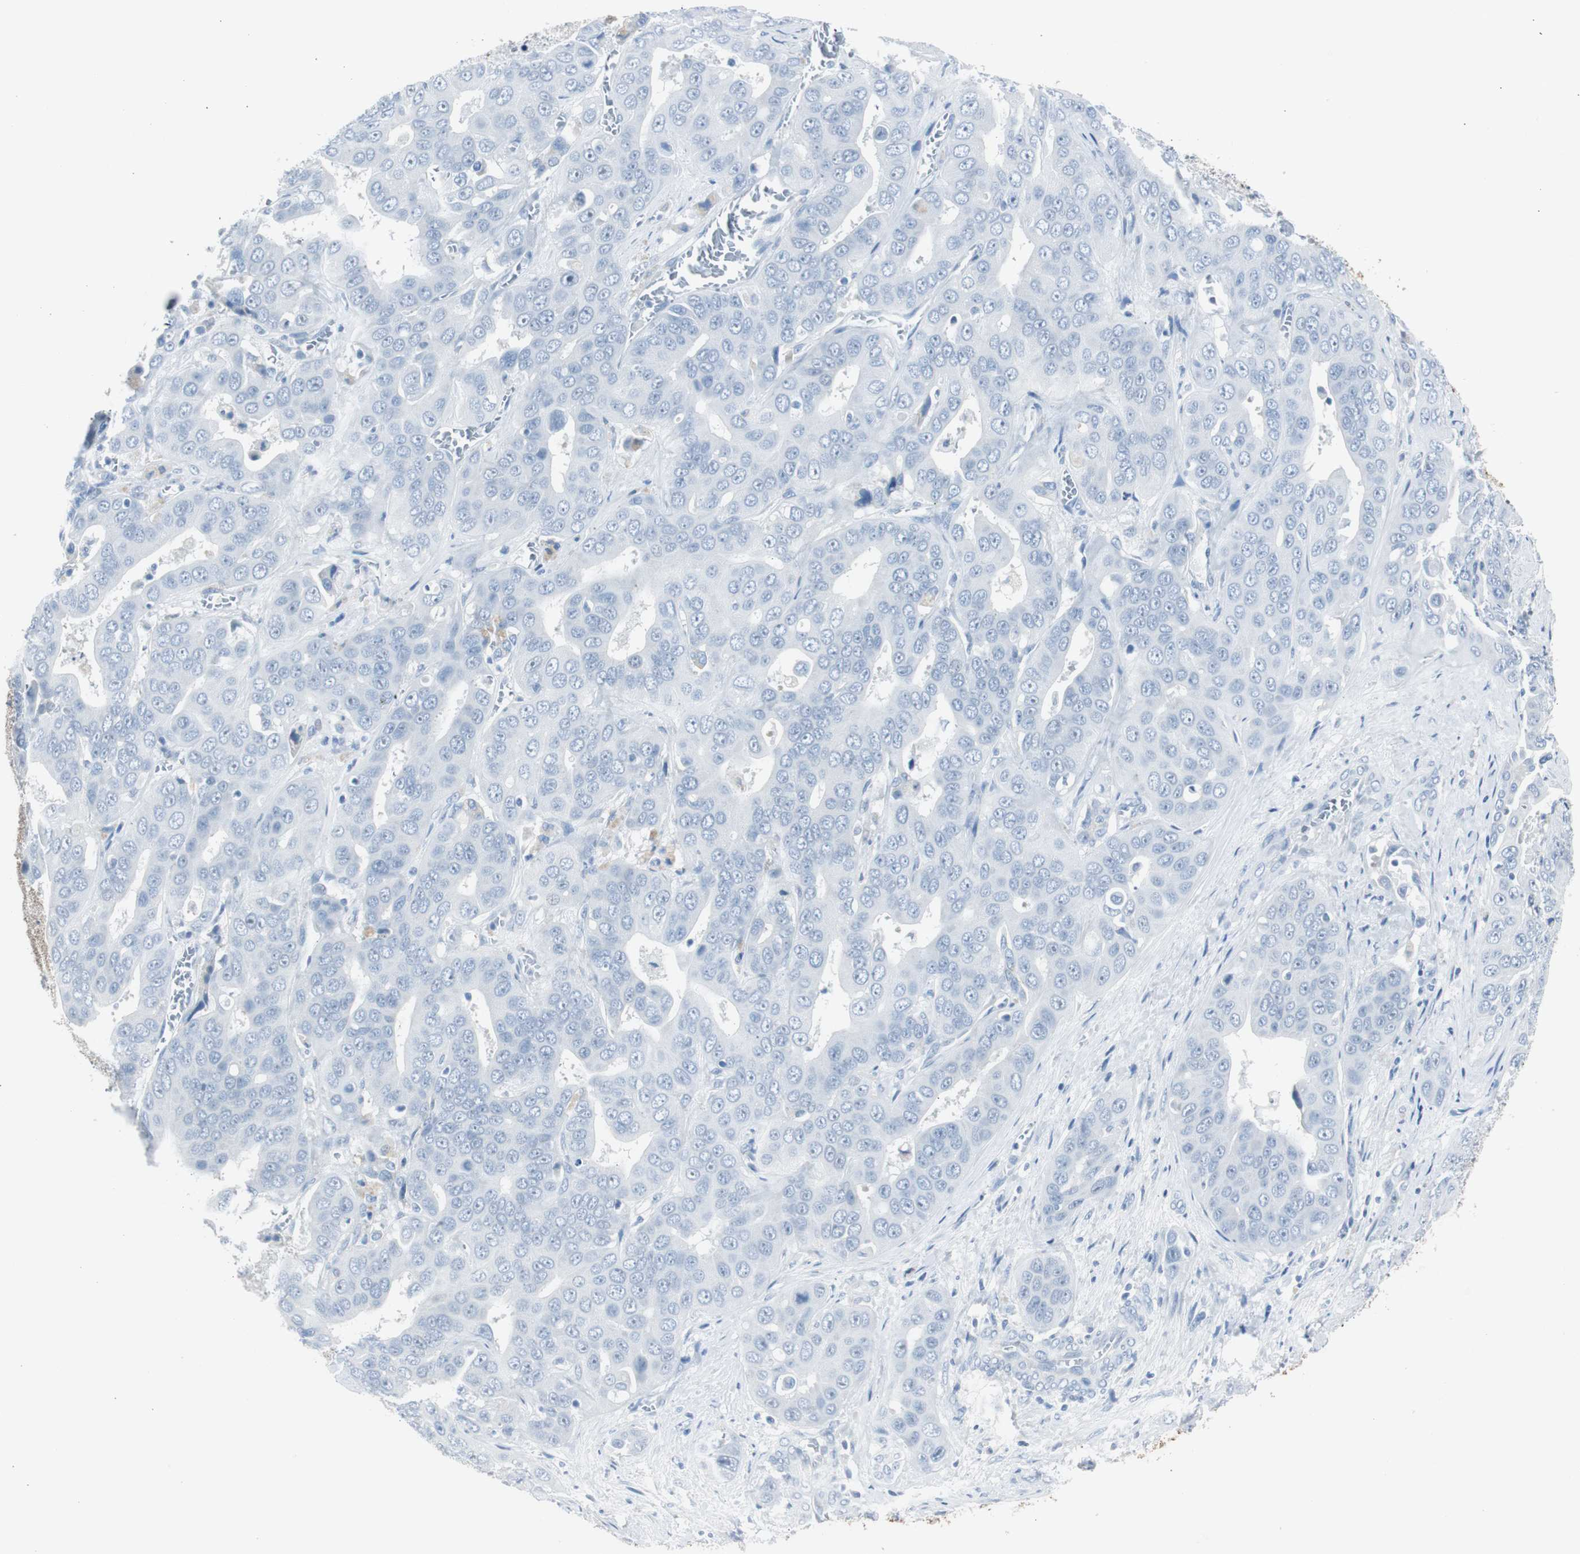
{"staining": {"intensity": "negative", "quantity": "none", "location": "none"}, "tissue": "liver cancer", "cell_type": "Tumor cells", "image_type": "cancer", "snomed": [{"axis": "morphology", "description": "Cholangiocarcinoma"}, {"axis": "topography", "description": "Liver"}], "caption": "There is no significant expression in tumor cells of liver cancer.", "gene": "S100A7", "patient": {"sex": "female", "age": 52}}